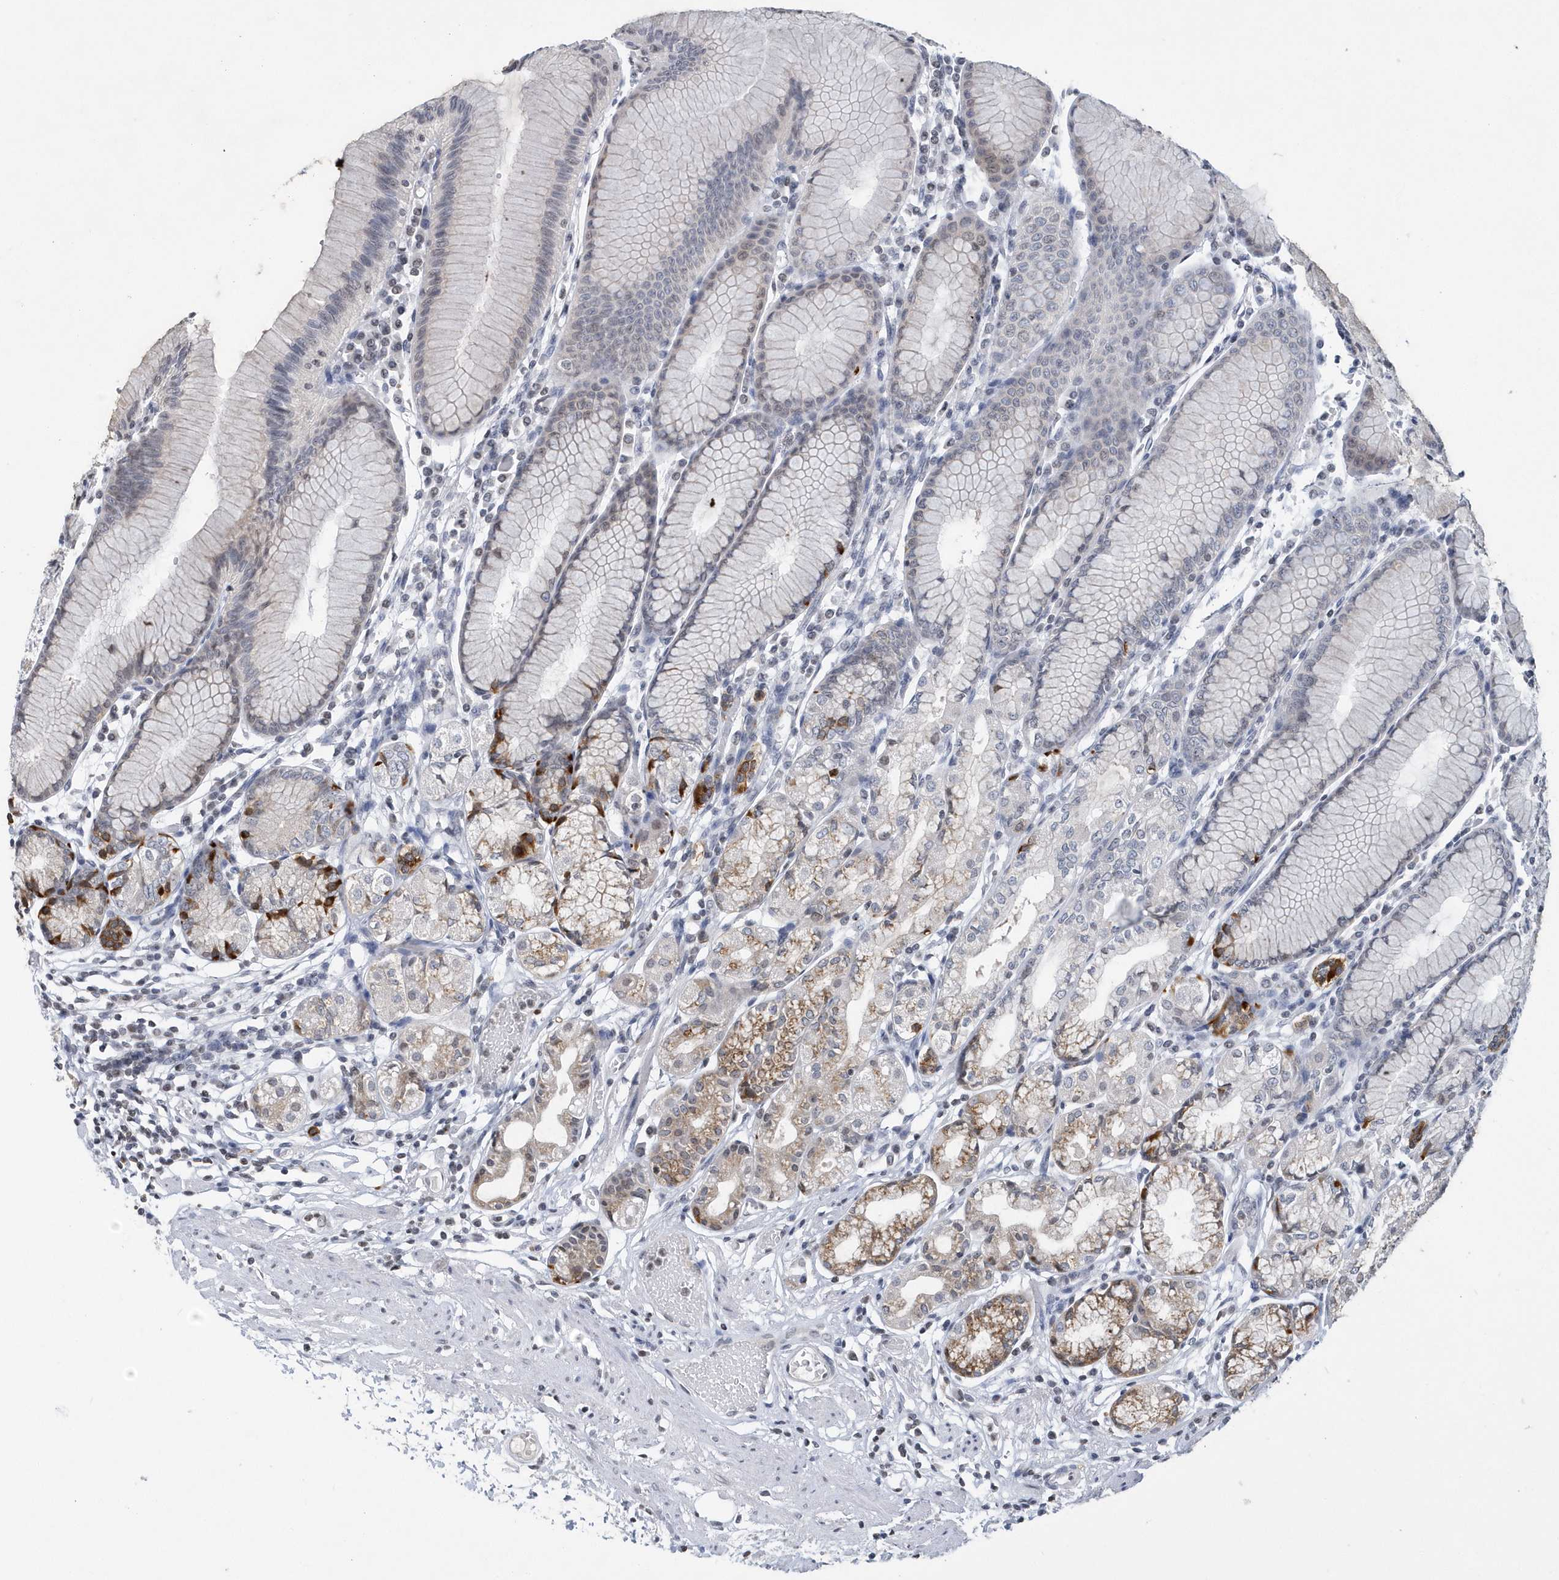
{"staining": {"intensity": "moderate", "quantity": "<25%", "location": "cytoplasmic/membranous"}, "tissue": "stomach", "cell_type": "Glandular cells", "image_type": "normal", "snomed": [{"axis": "morphology", "description": "Normal tissue, NOS"}, {"axis": "topography", "description": "Stomach"}], "caption": "Protein expression analysis of benign human stomach reveals moderate cytoplasmic/membranous expression in approximately <25% of glandular cells. (DAB (3,3'-diaminobenzidine) = brown stain, brightfield microscopy at high magnification).", "gene": "VWA5B2", "patient": {"sex": "female", "age": 57}}